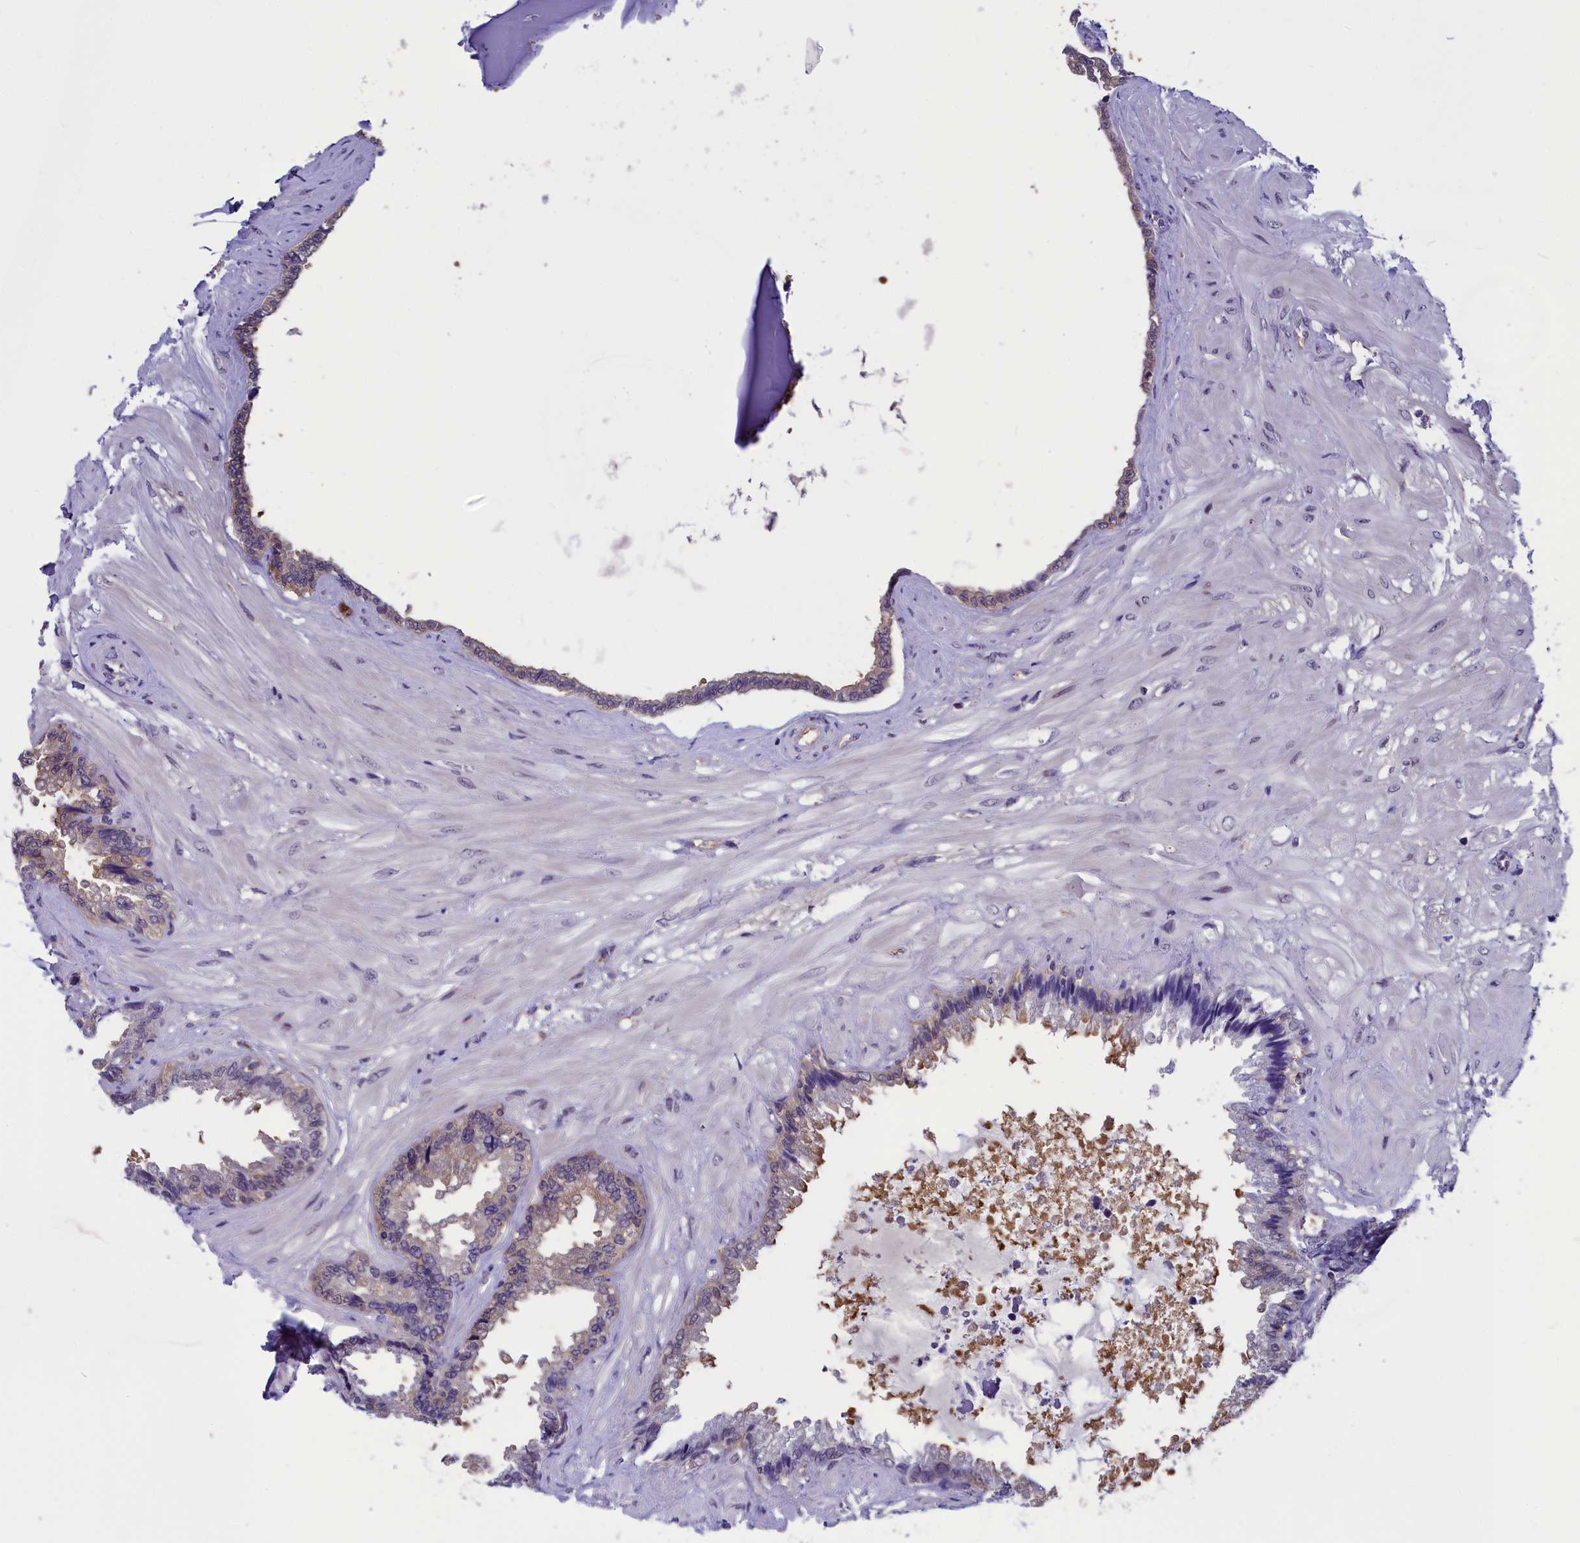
{"staining": {"intensity": "weak", "quantity": "25%-75%", "location": "cytoplasmic/membranous"}, "tissue": "seminal vesicle", "cell_type": "Glandular cells", "image_type": "normal", "snomed": [{"axis": "morphology", "description": "Normal tissue, NOS"}, {"axis": "topography", "description": "Seminal veicle"}], "caption": "Brown immunohistochemical staining in unremarkable human seminal vesicle displays weak cytoplasmic/membranous positivity in about 25%-75% of glandular cells.", "gene": "ABCC8", "patient": {"sex": "male", "age": 46}}